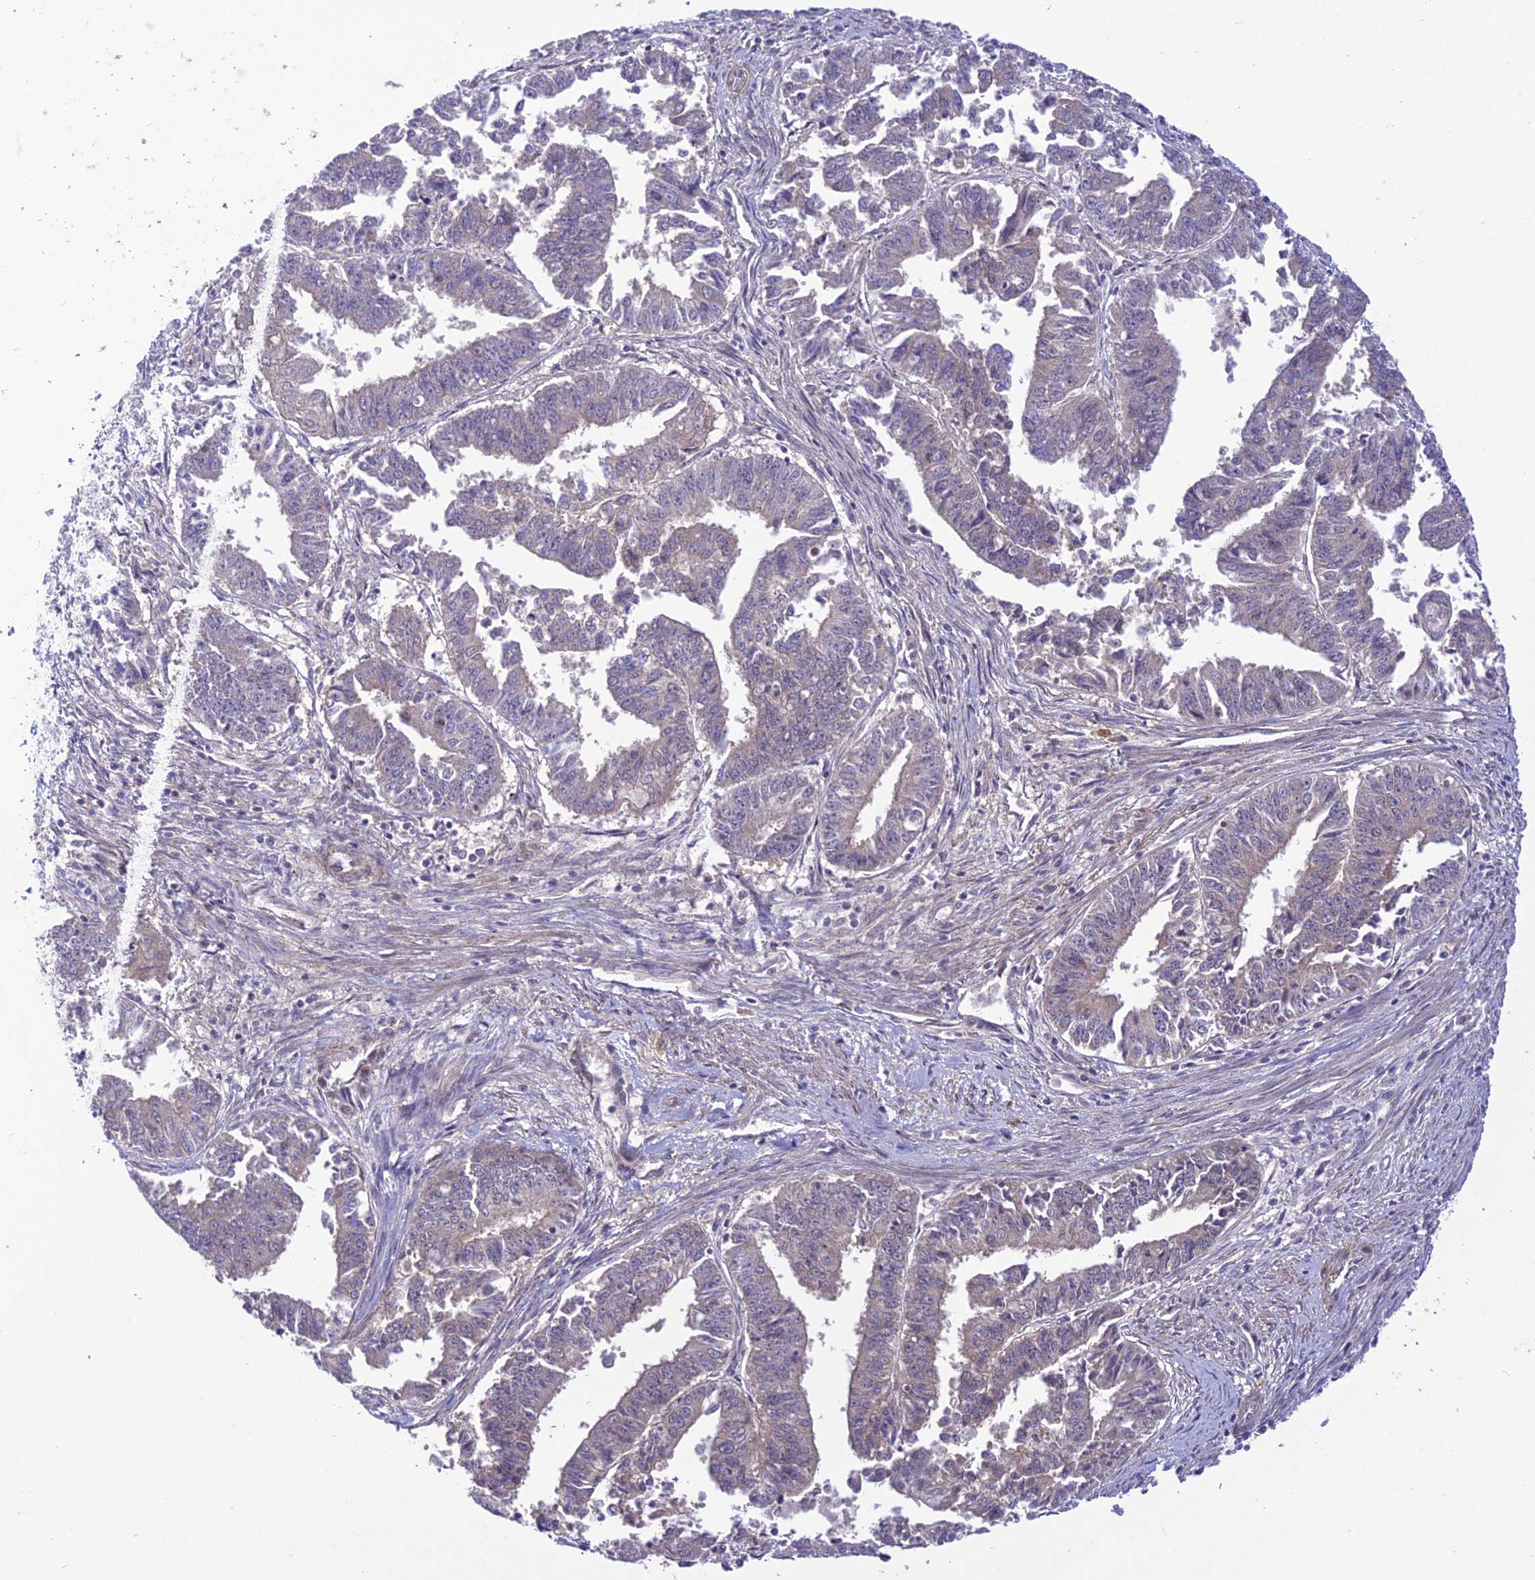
{"staining": {"intensity": "weak", "quantity": "<25%", "location": "cytoplasmic/membranous"}, "tissue": "endometrial cancer", "cell_type": "Tumor cells", "image_type": "cancer", "snomed": [{"axis": "morphology", "description": "Adenocarcinoma, NOS"}, {"axis": "topography", "description": "Endometrium"}], "caption": "DAB (3,3'-diaminobenzidine) immunohistochemical staining of adenocarcinoma (endometrial) exhibits no significant positivity in tumor cells.", "gene": "UROS", "patient": {"sex": "female", "age": 73}}